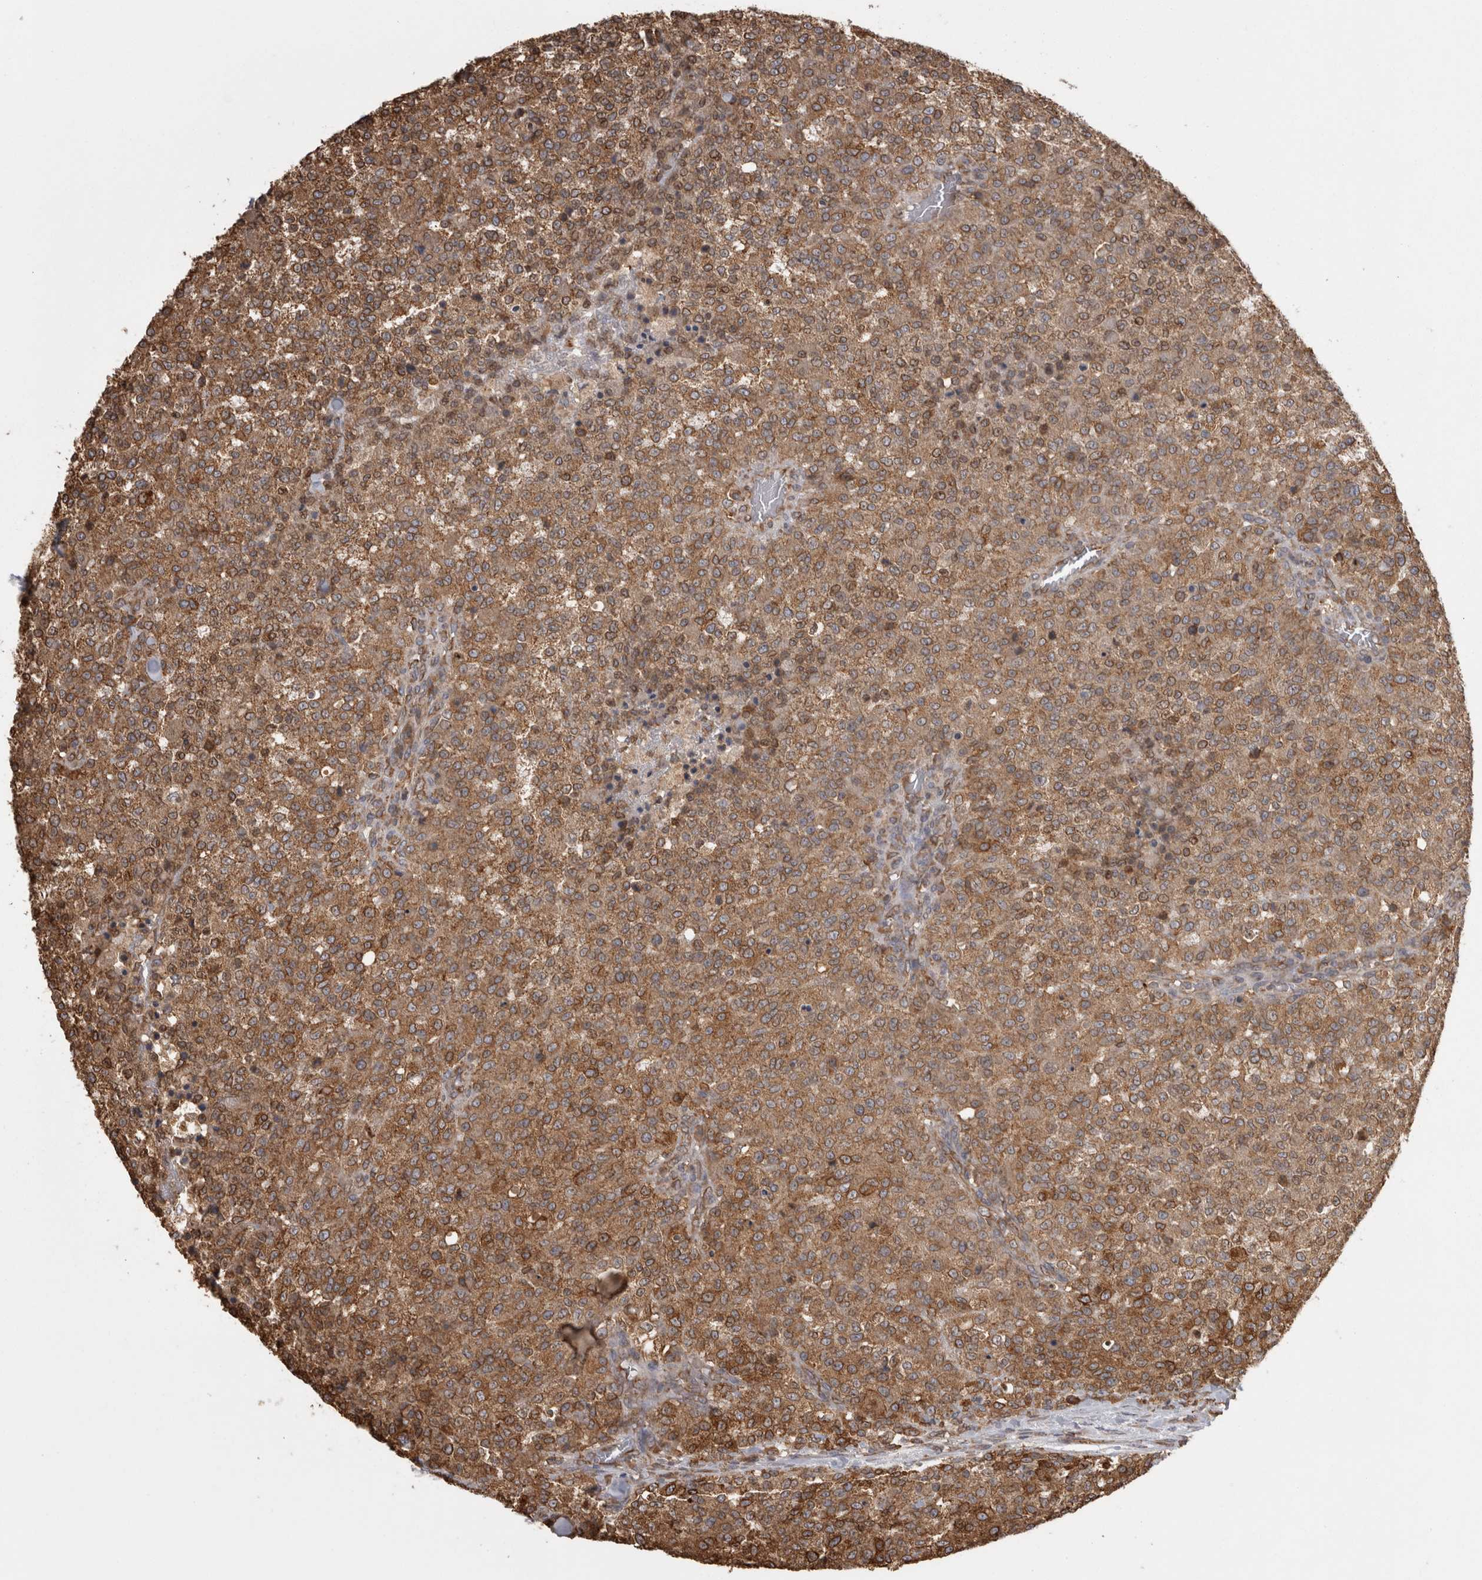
{"staining": {"intensity": "strong", "quantity": ">75%", "location": "cytoplasmic/membranous"}, "tissue": "testis cancer", "cell_type": "Tumor cells", "image_type": "cancer", "snomed": [{"axis": "morphology", "description": "Seminoma, NOS"}, {"axis": "topography", "description": "Testis"}], "caption": "Protein staining of testis cancer tissue demonstrates strong cytoplasmic/membranous expression in about >75% of tumor cells. (DAB = brown stain, brightfield microscopy at high magnification).", "gene": "PON2", "patient": {"sex": "male", "age": 59}}